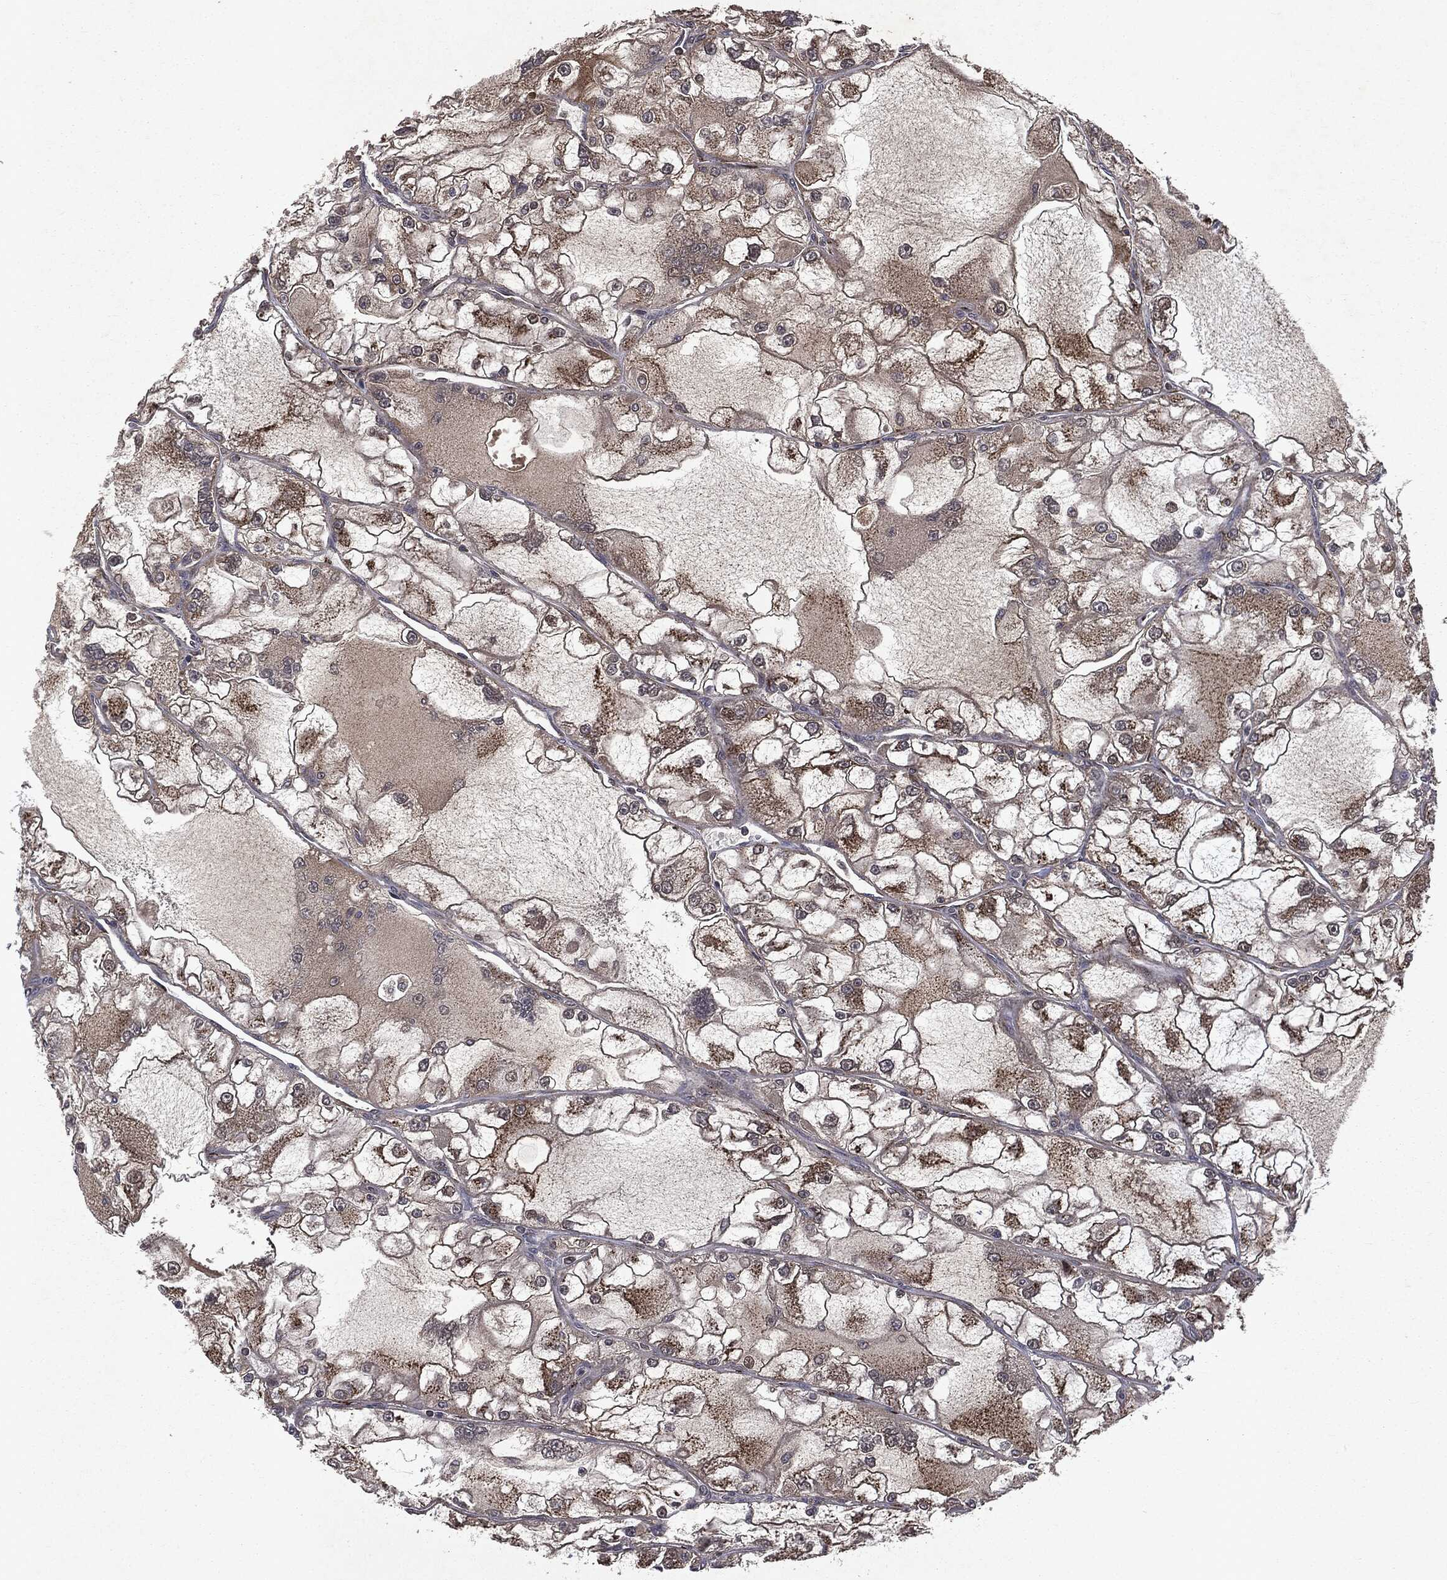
{"staining": {"intensity": "moderate", "quantity": ">75%", "location": "cytoplasmic/membranous"}, "tissue": "renal cancer", "cell_type": "Tumor cells", "image_type": "cancer", "snomed": [{"axis": "morphology", "description": "Adenocarcinoma, NOS"}, {"axis": "topography", "description": "Kidney"}], "caption": "Brown immunohistochemical staining in human renal adenocarcinoma shows moderate cytoplasmic/membranous expression in approximately >75% of tumor cells.", "gene": "PLPPR2", "patient": {"sex": "female", "age": 72}}